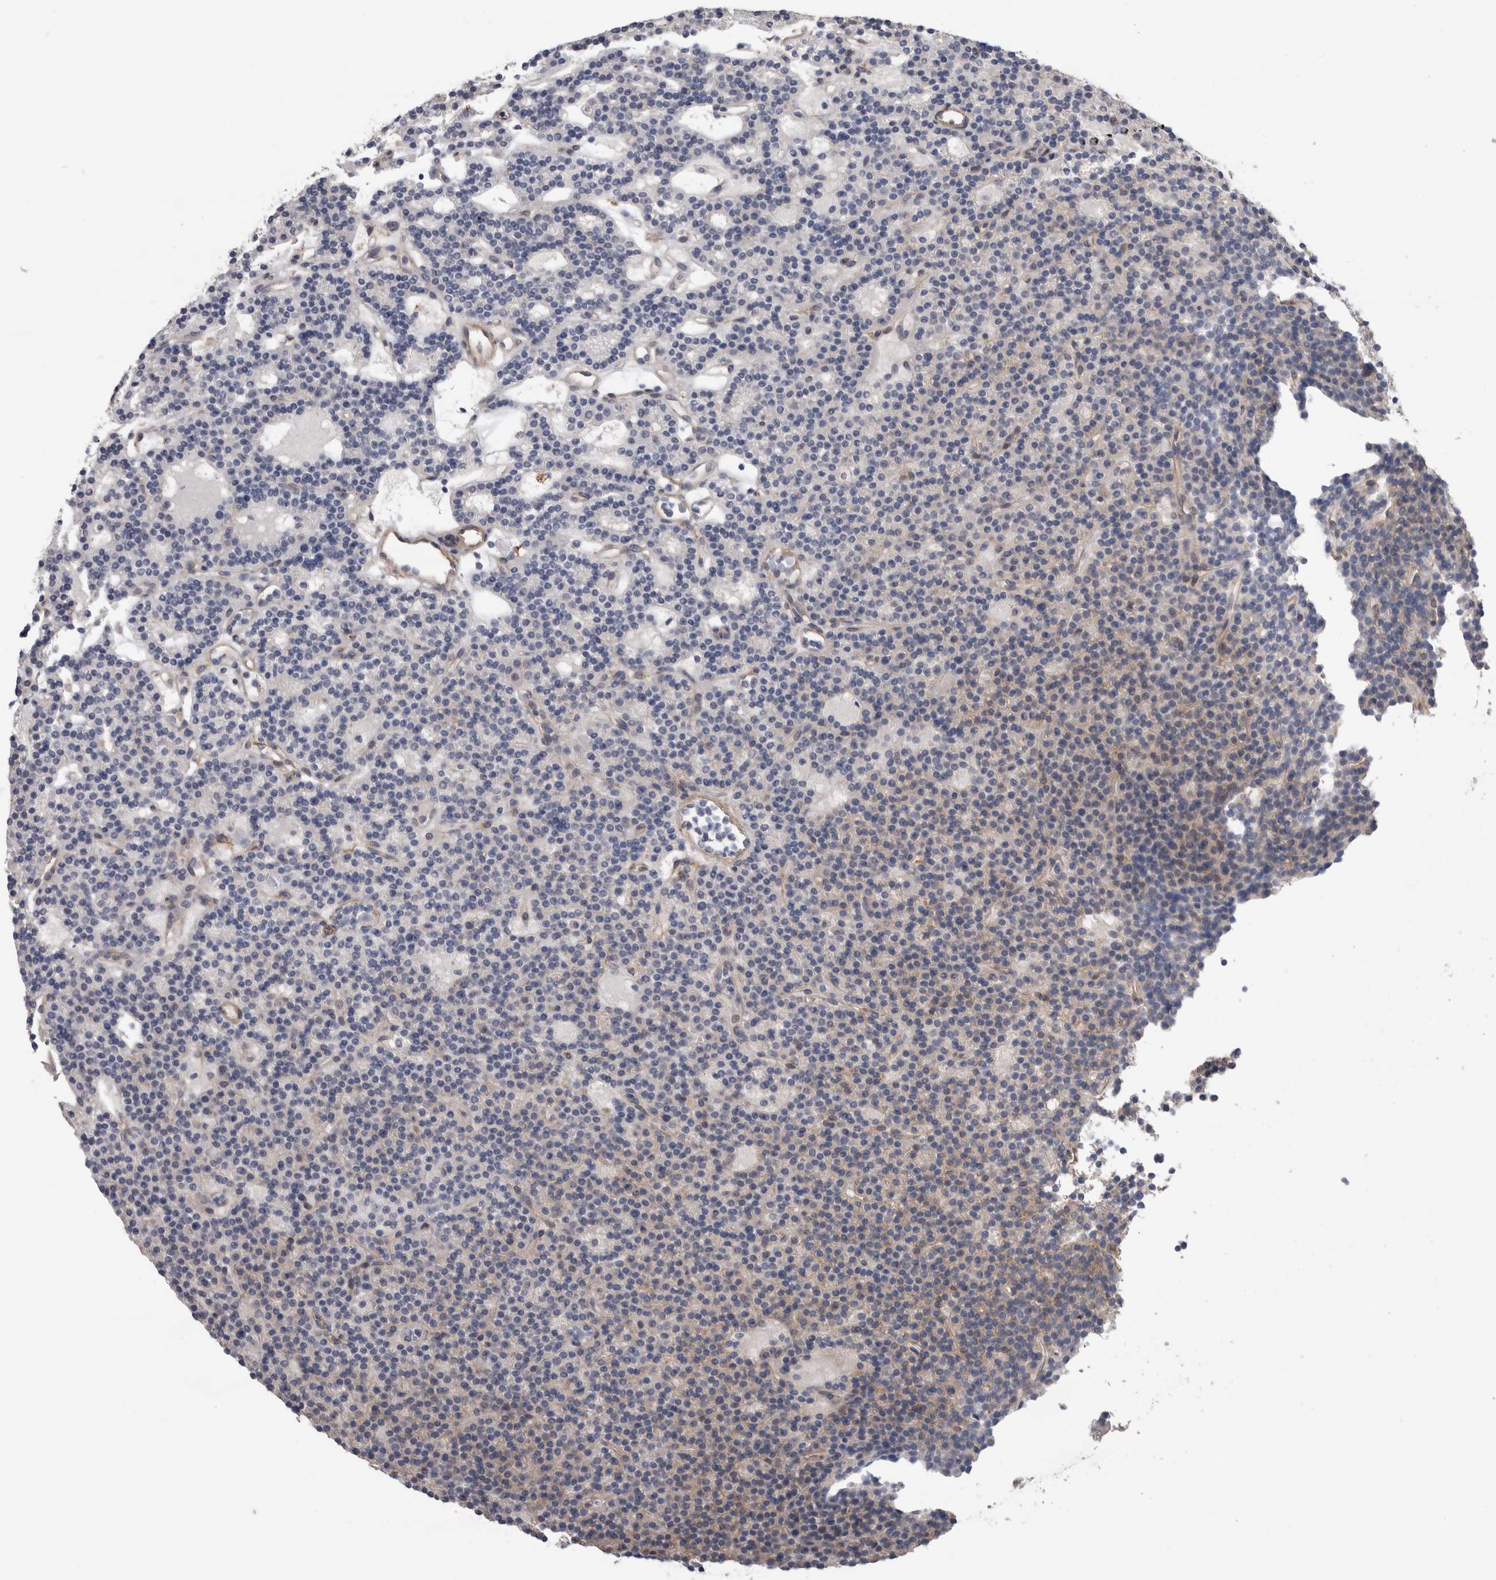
{"staining": {"intensity": "negative", "quantity": "none", "location": "none"}, "tissue": "parathyroid gland", "cell_type": "Glandular cells", "image_type": "normal", "snomed": [{"axis": "morphology", "description": "Normal tissue, NOS"}, {"axis": "topography", "description": "Parathyroid gland"}], "caption": "Glandular cells are negative for protein expression in unremarkable human parathyroid gland. (DAB immunohistochemistry (IHC) with hematoxylin counter stain).", "gene": "GCNA", "patient": {"sex": "male", "age": 75}}